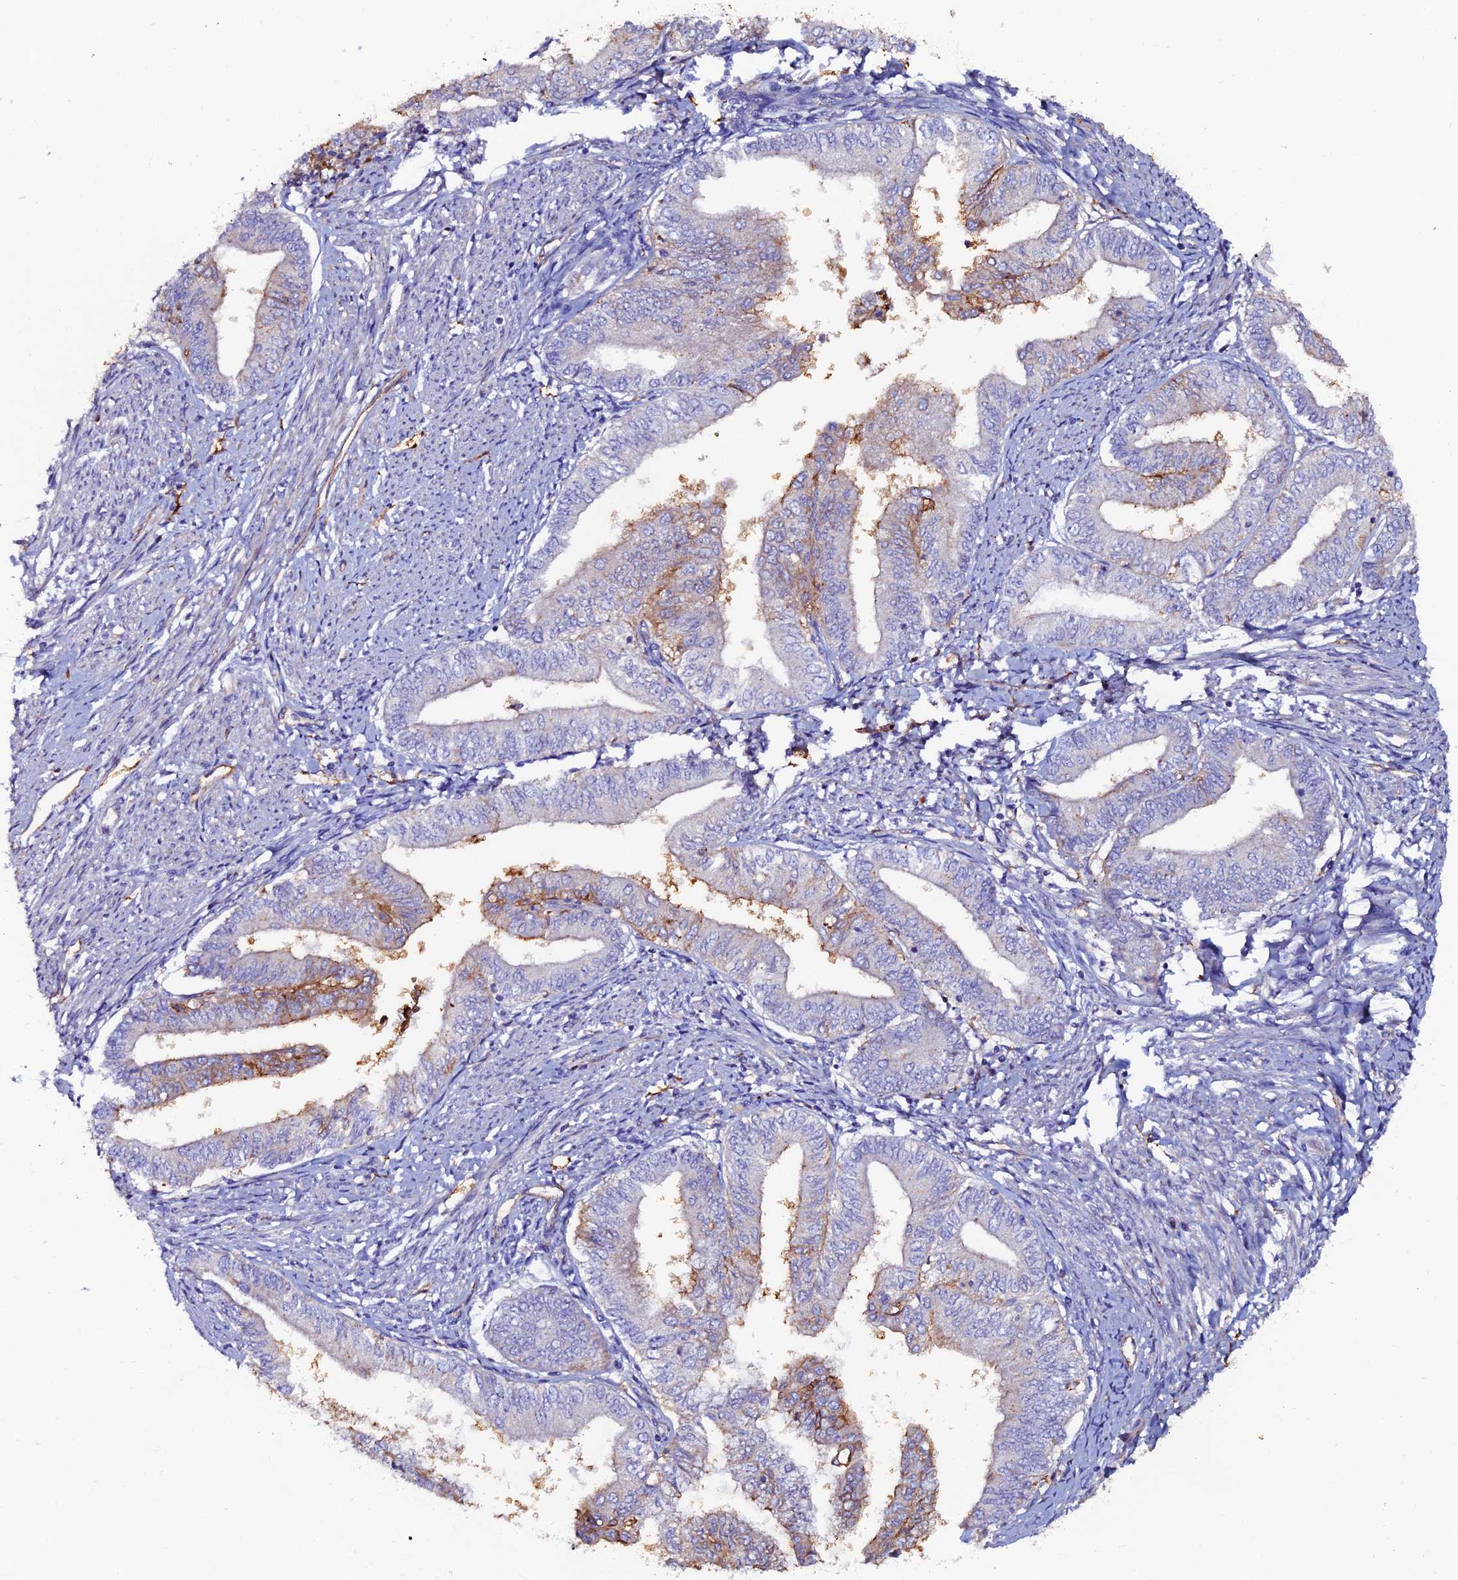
{"staining": {"intensity": "moderate", "quantity": "<25%", "location": "cytoplasmic/membranous"}, "tissue": "endometrial cancer", "cell_type": "Tumor cells", "image_type": "cancer", "snomed": [{"axis": "morphology", "description": "Adenocarcinoma, NOS"}, {"axis": "topography", "description": "Endometrium"}], "caption": "Protein staining reveals moderate cytoplasmic/membranous expression in approximately <25% of tumor cells in adenocarcinoma (endometrial).", "gene": "C6", "patient": {"sex": "female", "age": 66}}